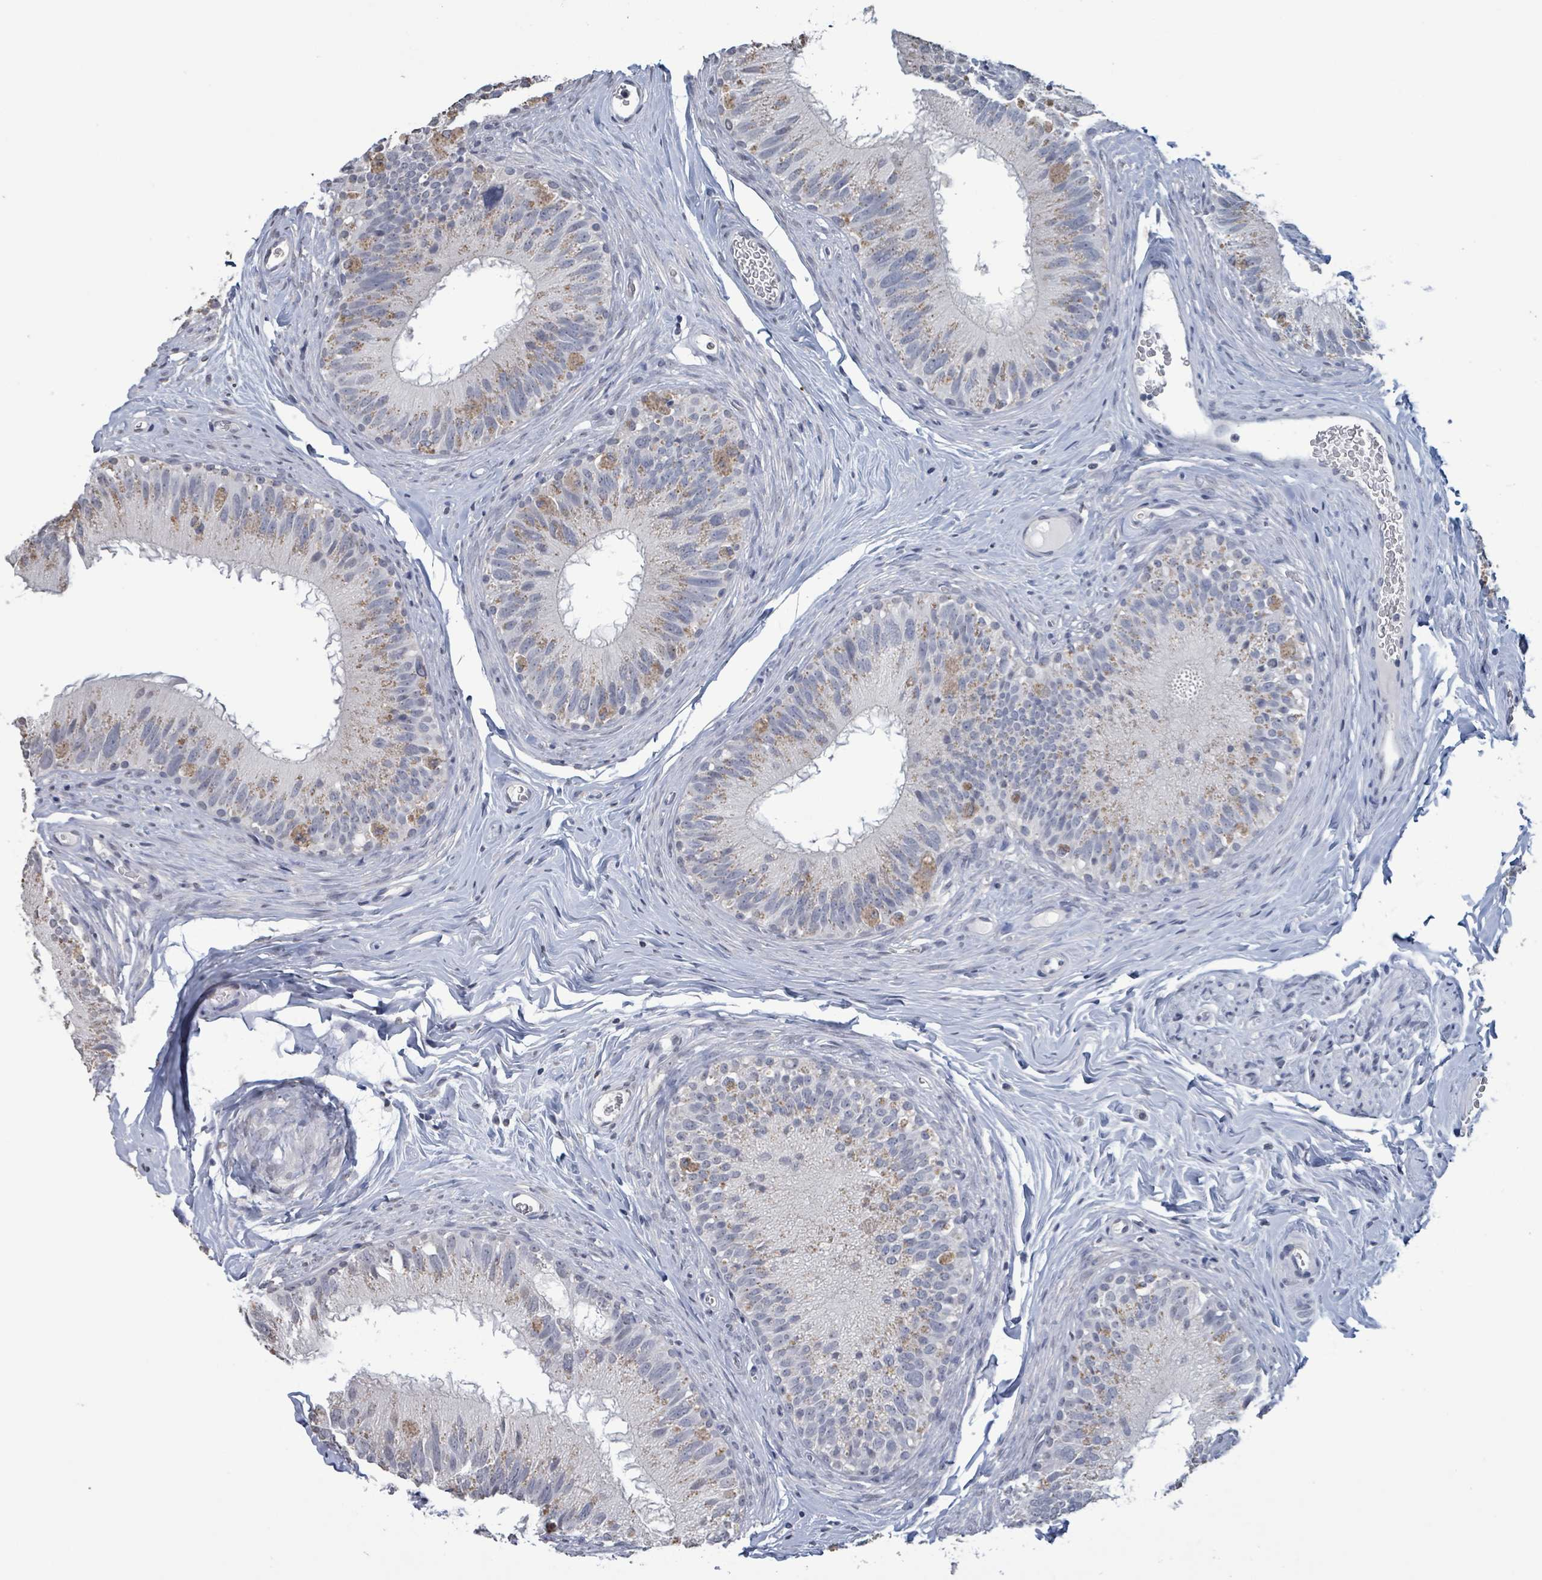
{"staining": {"intensity": "moderate", "quantity": "<25%", "location": "cytoplasmic/membranous"}, "tissue": "epididymis", "cell_type": "Glandular cells", "image_type": "normal", "snomed": [{"axis": "morphology", "description": "Normal tissue, NOS"}, {"axis": "topography", "description": "Epididymis"}], "caption": "Normal epididymis shows moderate cytoplasmic/membranous staining in approximately <25% of glandular cells, visualized by immunohistochemistry. The protein is stained brown, and the nuclei are stained in blue (DAB (3,3'-diaminobenzidine) IHC with brightfield microscopy, high magnification).", "gene": "CA9", "patient": {"sex": "male", "age": 38}}